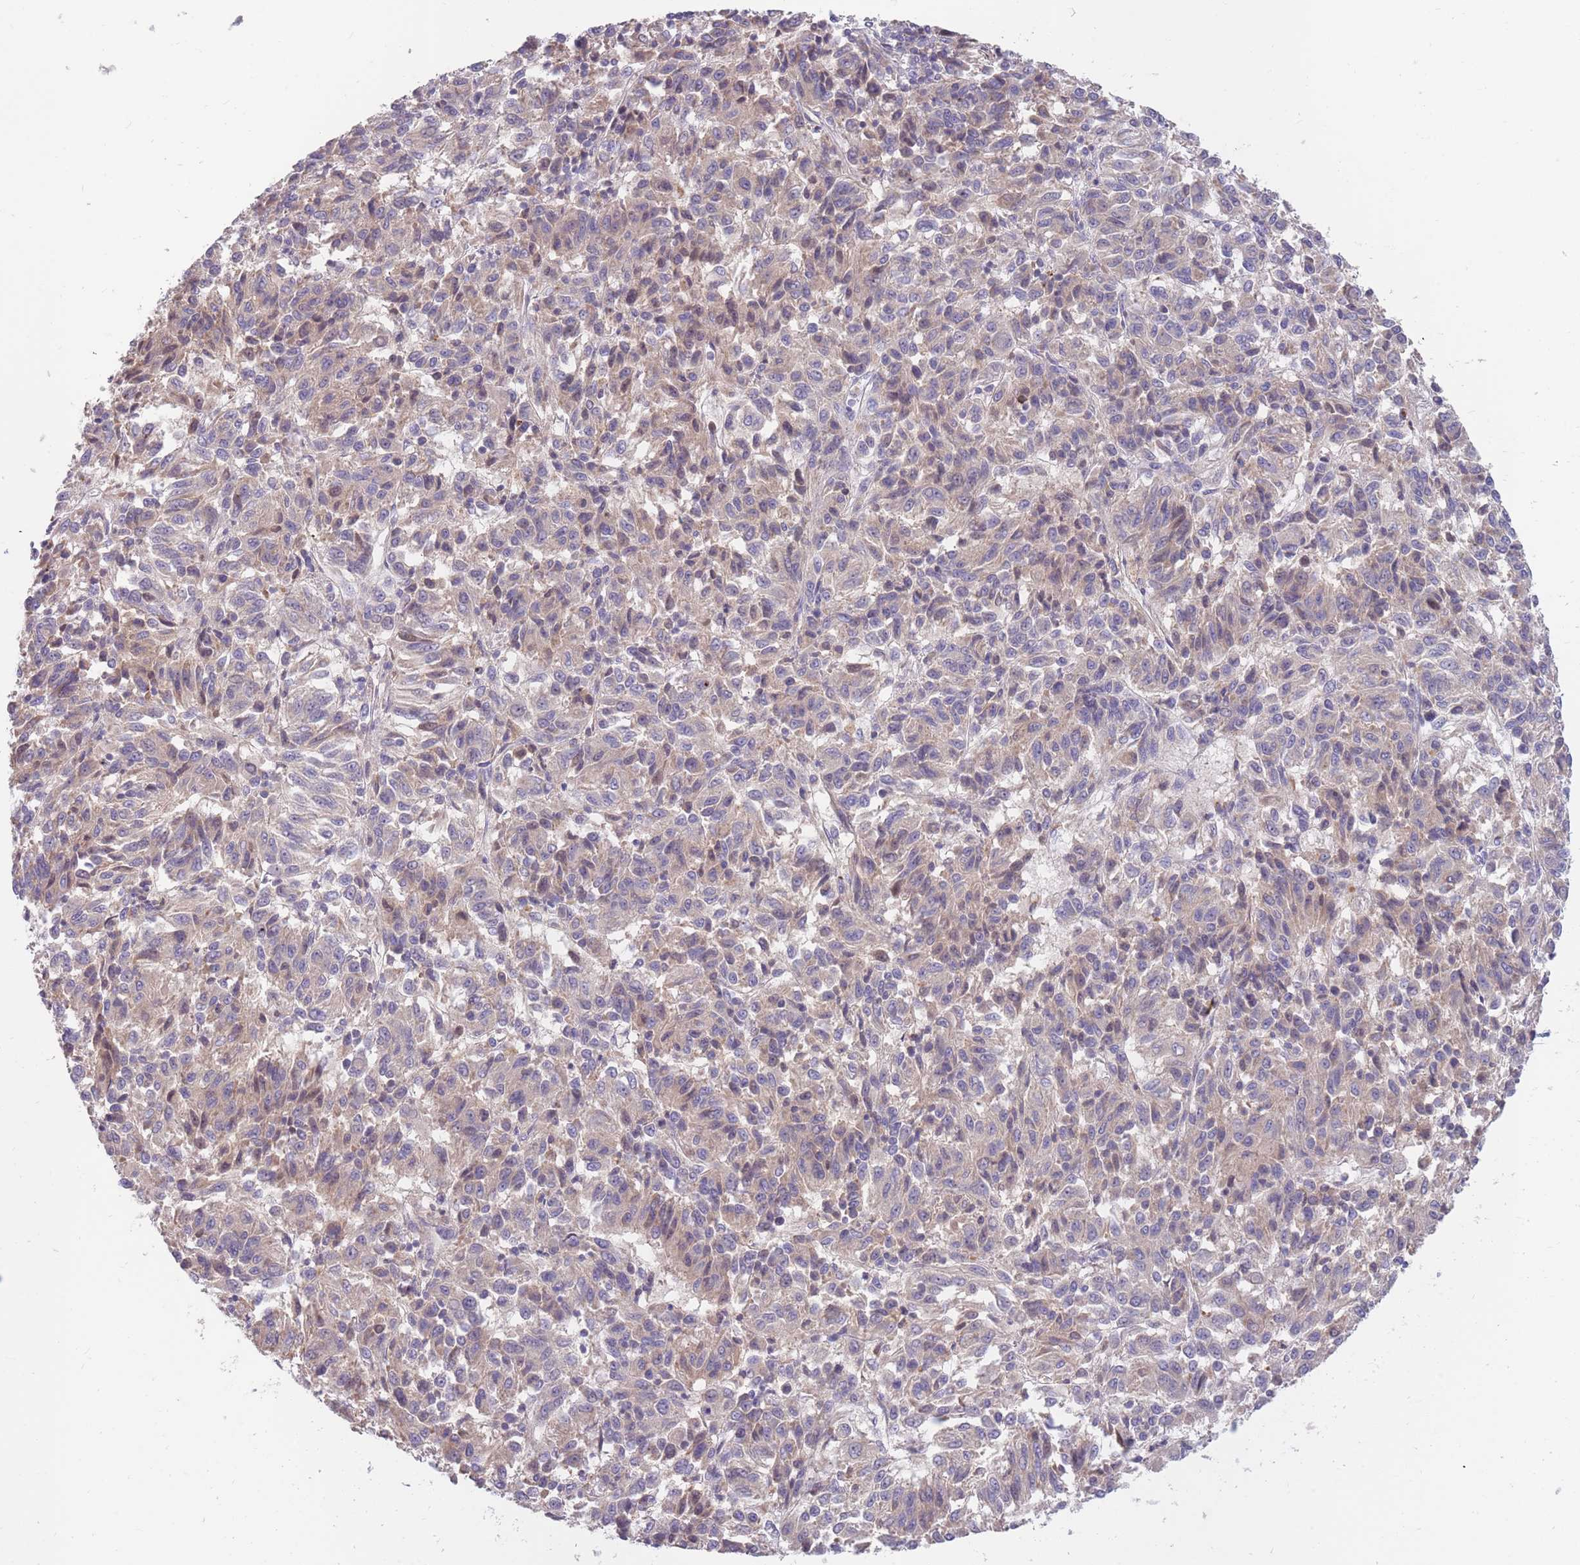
{"staining": {"intensity": "weak", "quantity": "<25%", "location": "cytoplasmic/membranous"}, "tissue": "melanoma", "cell_type": "Tumor cells", "image_type": "cancer", "snomed": [{"axis": "morphology", "description": "Malignant melanoma, Metastatic site"}, {"axis": "topography", "description": "Lung"}], "caption": "This is an immunohistochemistry histopathology image of malignant melanoma (metastatic site). There is no staining in tumor cells.", "gene": "BORCS5", "patient": {"sex": "male", "age": 64}}